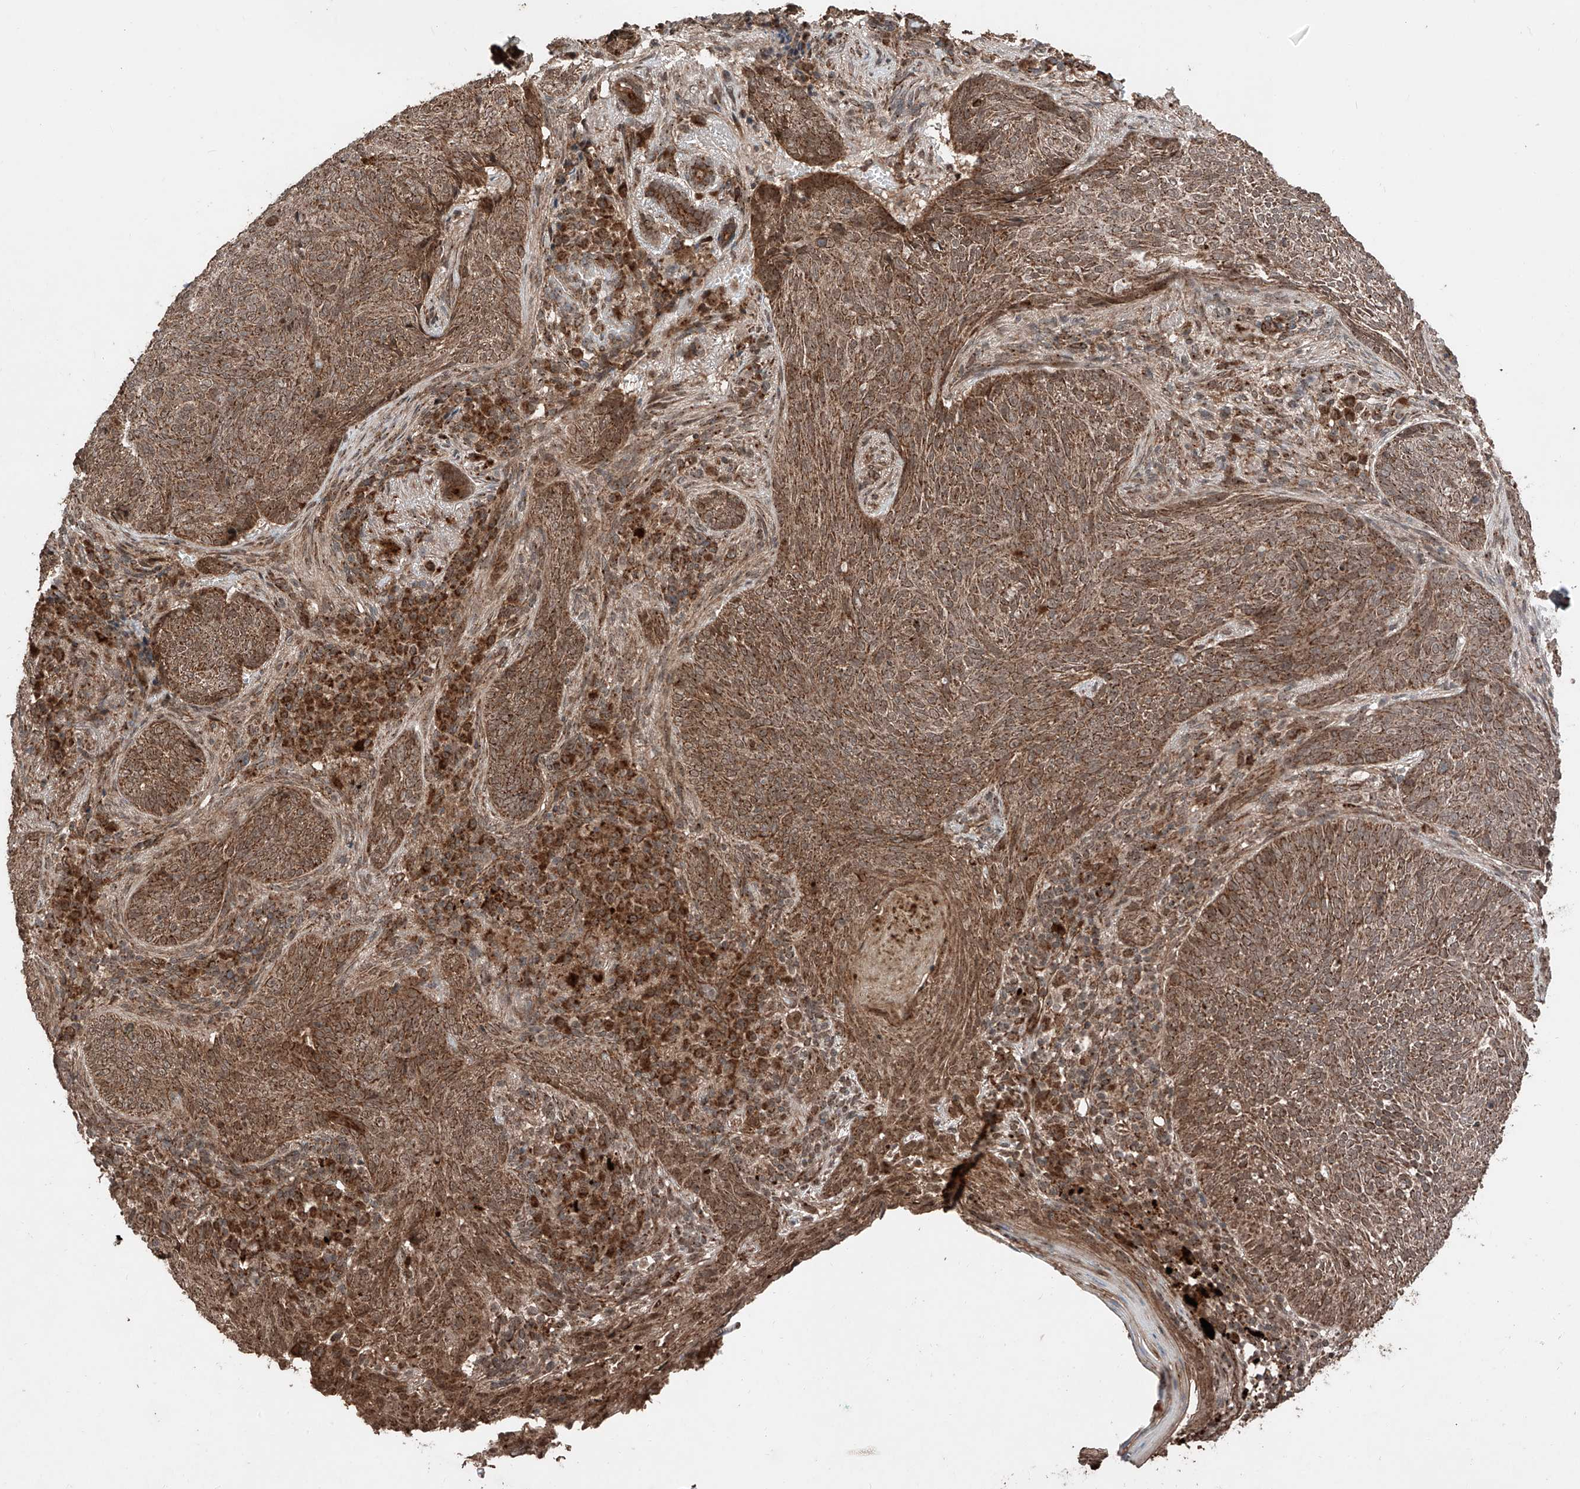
{"staining": {"intensity": "moderate", "quantity": ">75%", "location": "cytoplasmic/membranous"}, "tissue": "skin cancer", "cell_type": "Tumor cells", "image_type": "cancer", "snomed": [{"axis": "morphology", "description": "Basal cell carcinoma"}, {"axis": "topography", "description": "Skin"}], "caption": "Protein expression analysis of human skin cancer reveals moderate cytoplasmic/membranous positivity in approximately >75% of tumor cells.", "gene": "ZSCAN29", "patient": {"sex": "male", "age": 85}}